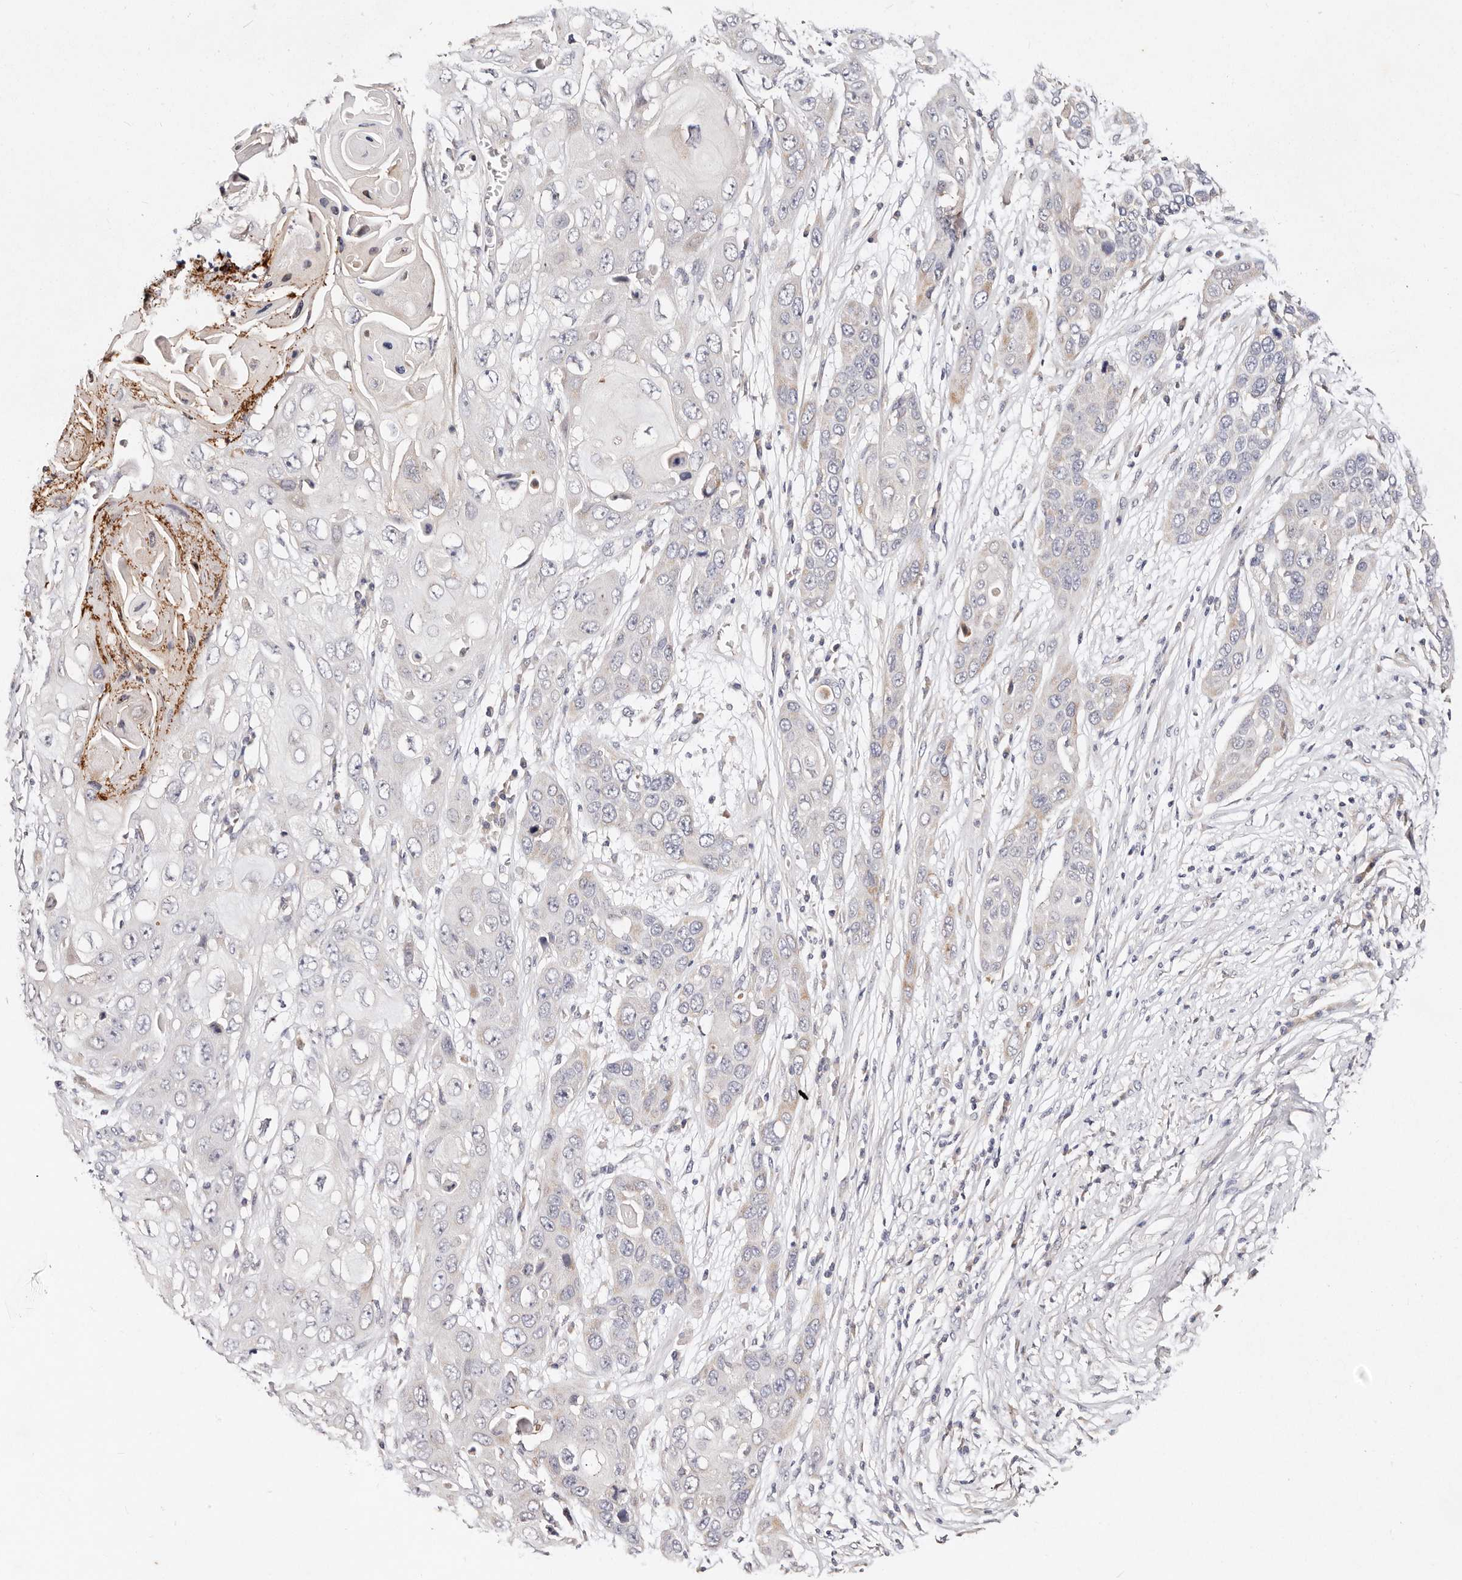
{"staining": {"intensity": "negative", "quantity": "none", "location": "none"}, "tissue": "skin cancer", "cell_type": "Tumor cells", "image_type": "cancer", "snomed": [{"axis": "morphology", "description": "Squamous cell carcinoma, NOS"}, {"axis": "topography", "description": "Skin"}], "caption": "There is no significant staining in tumor cells of skin squamous cell carcinoma.", "gene": "VIPAS39", "patient": {"sex": "male", "age": 55}}